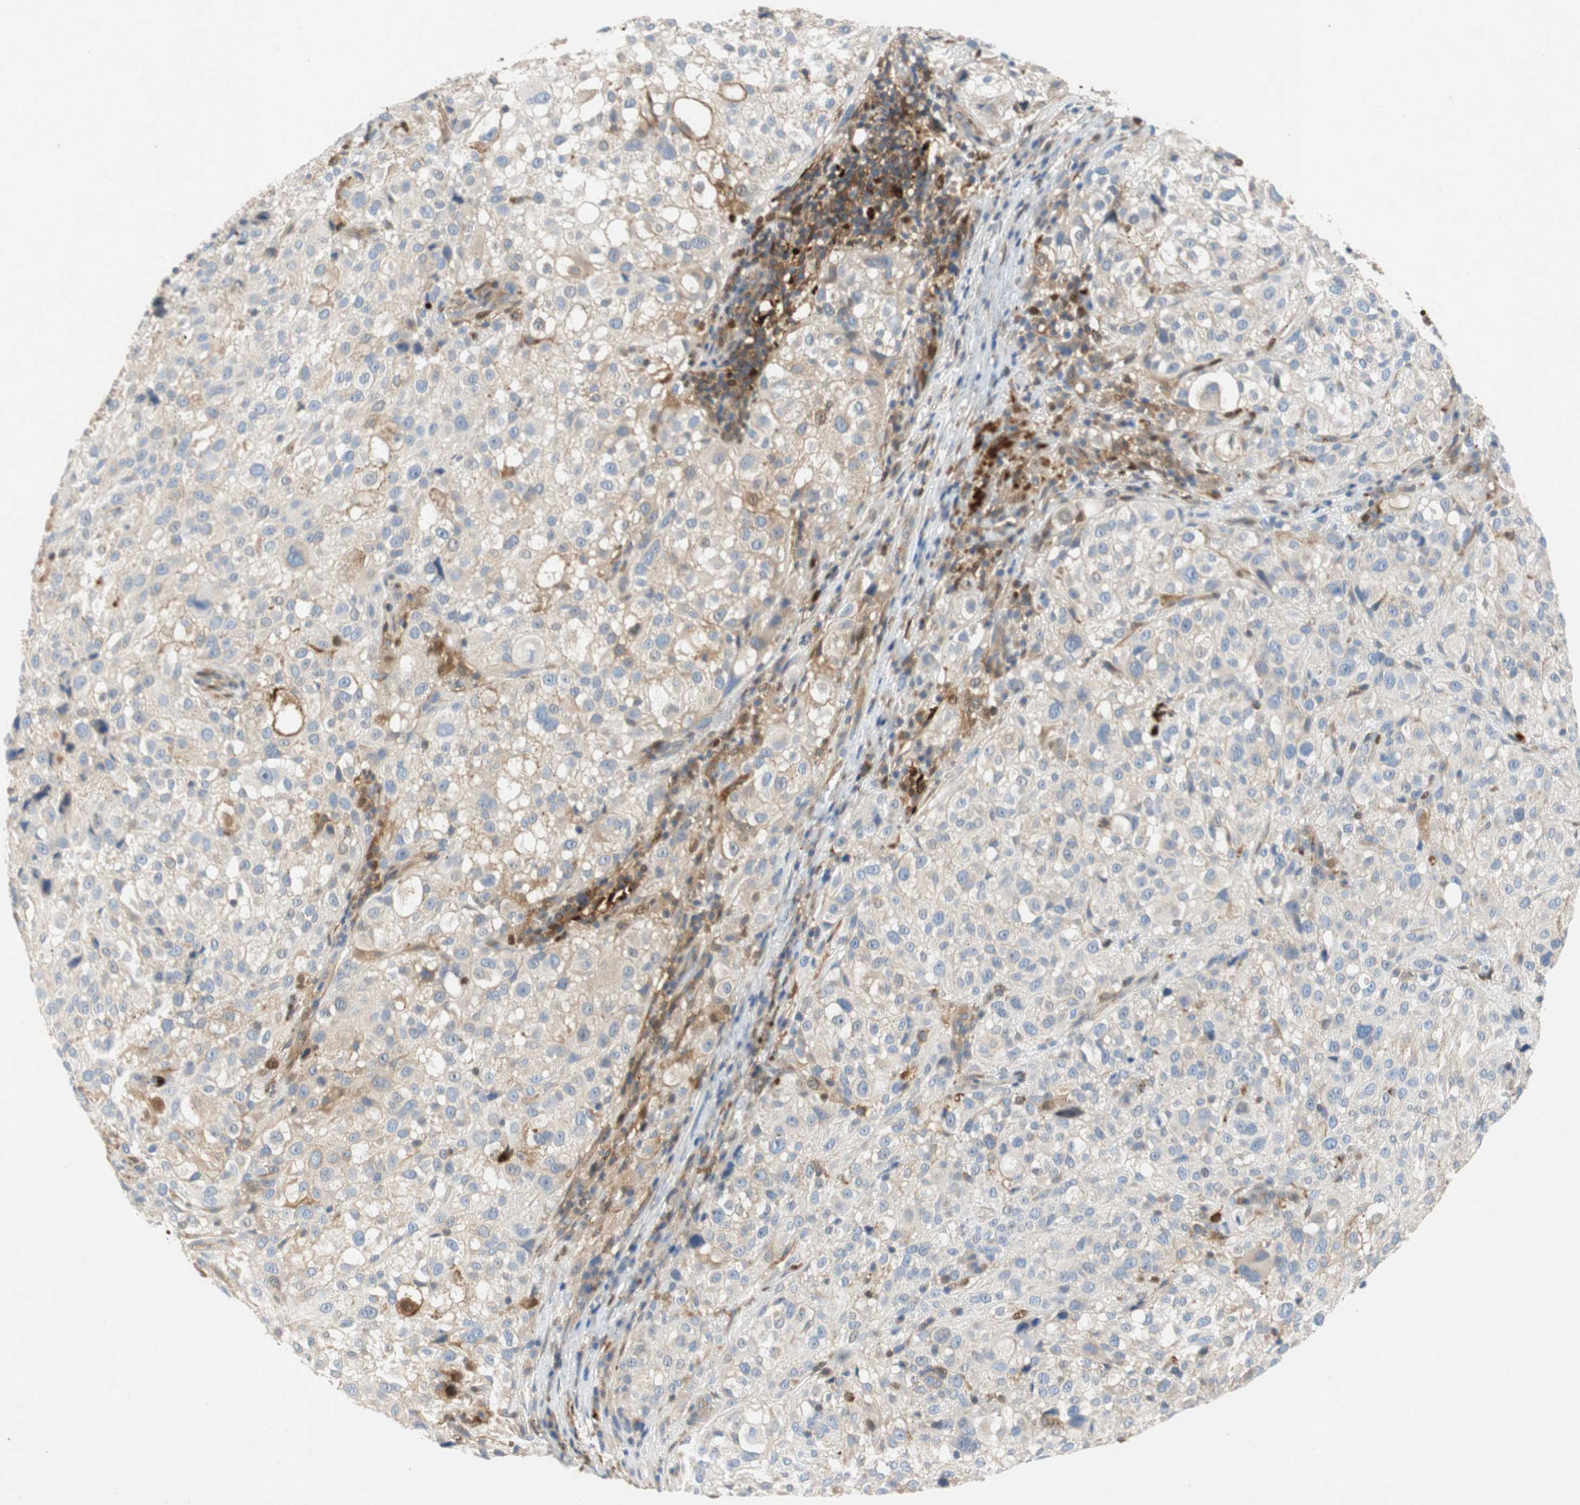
{"staining": {"intensity": "weak", "quantity": "<25%", "location": "cytoplasmic/membranous"}, "tissue": "melanoma", "cell_type": "Tumor cells", "image_type": "cancer", "snomed": [{"axis": "morphology", "description": "Necrosis, NOS"}, {"axis": "morphology", "description": "Malignant melanoma, NOS"}, {"axis": "topography", "description": "Skin"}], "caption": "Immunohistochemistry image of neoplastic tissue: human melanoma stained with DAB (3,3'-diaminobenzidine) shows no significant protein expression in tumor cells.", "gene": "RELB", "patient": {"sex": "female", "age": 87}}